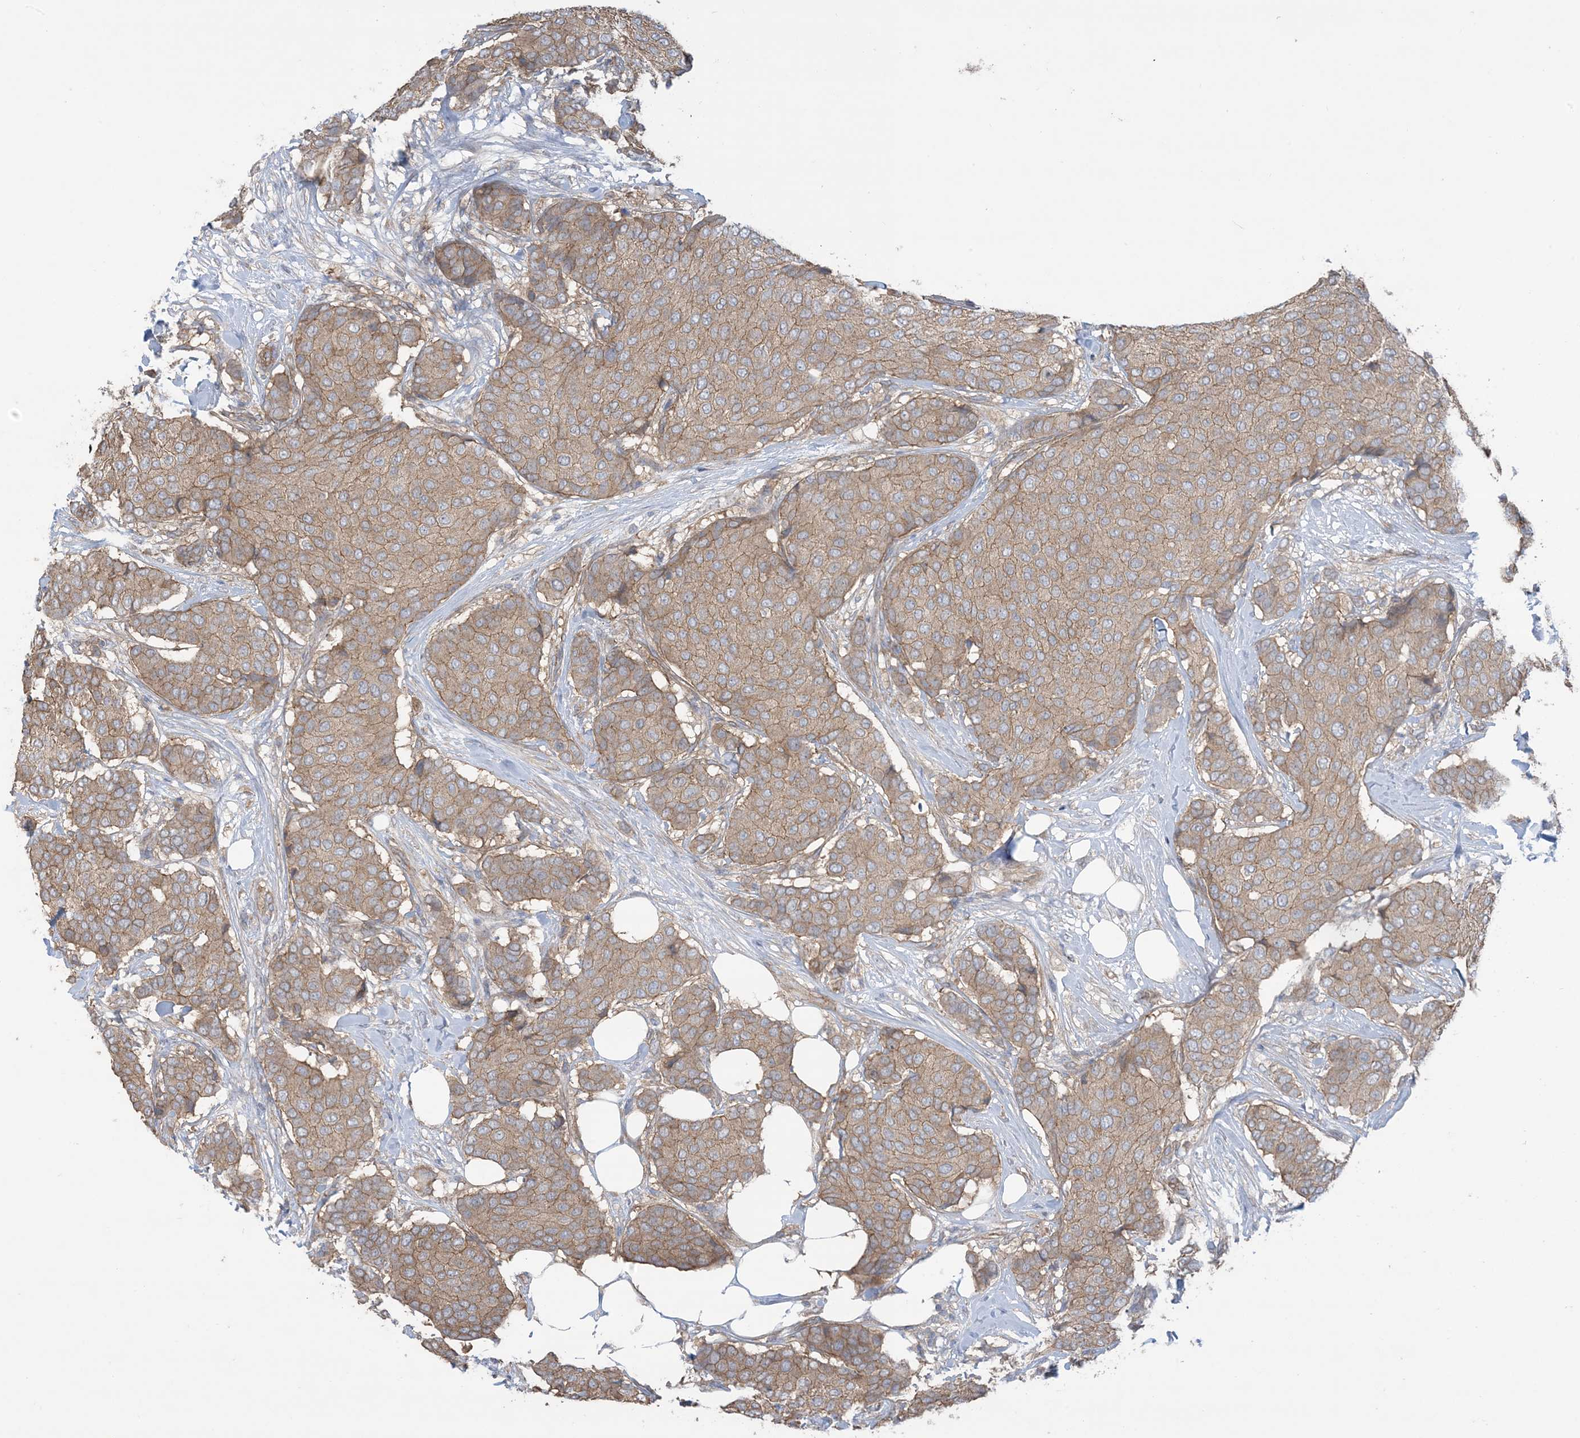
{"staining": {"intensity": "moderate", "quantity": ">75%", "location": "cytoplasmic/membranous"}, "tissue": "breast cancer", "cell_type": "Tumor cells", "image_type": "cancer", "snomed": [{"axis": "morphology", "description": "Duct carcinoma"}, {"axis": "topography", "description": "Breast"}], "caption": "Invasive ductal carcinoma (breast) stained with a brown dye reveals moderate cytoplasmic/membranous positive expression in approximately >75% of tumor cells.", "gene": "CCNY", "patient": {"sex": "female", "age": 75}}